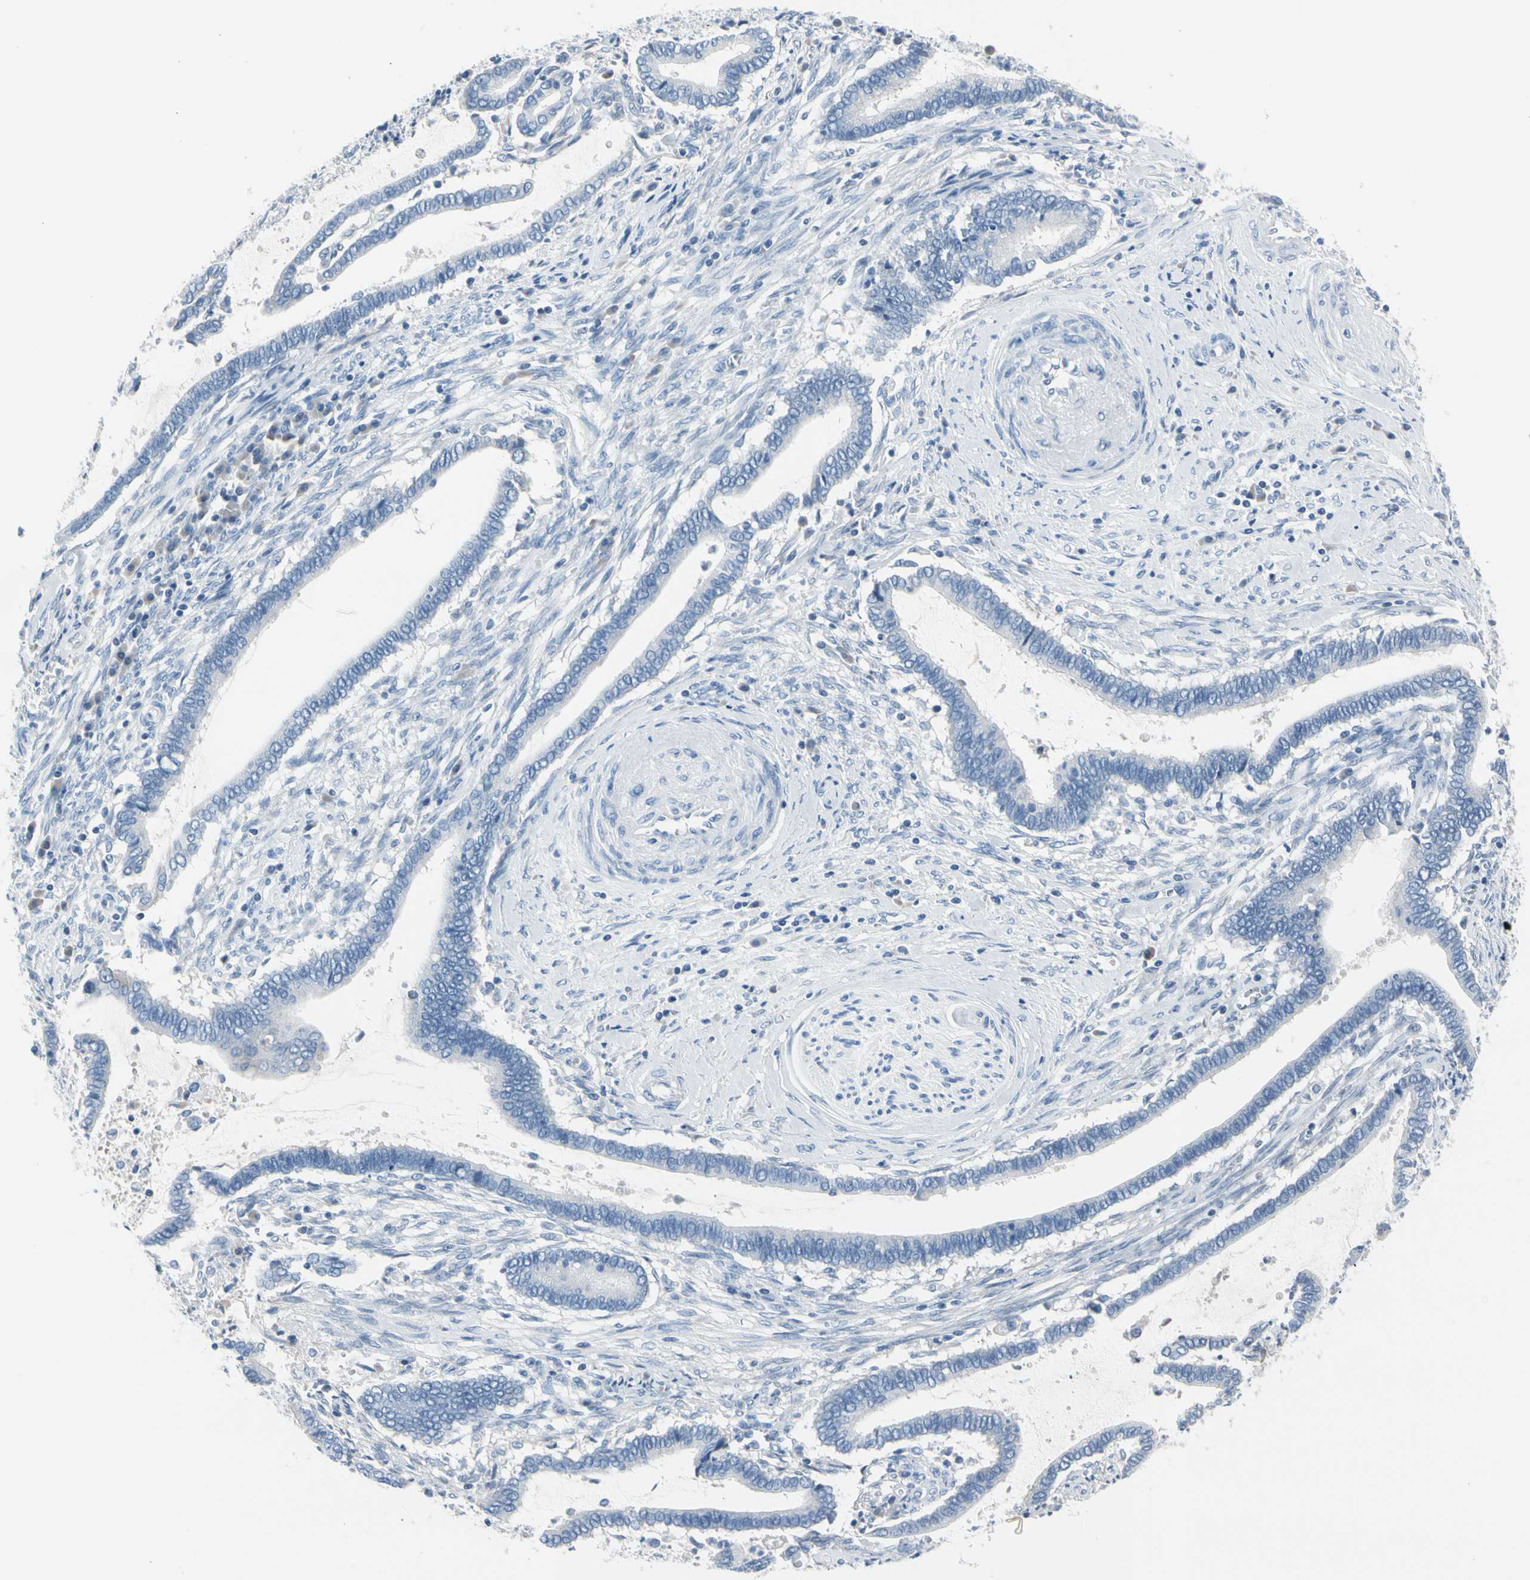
{"staining": {"intensity": "negative", "quantity": "none", "location": "none"}, "tissue": "cervical cancer", "cell_type": "Tumor cells", "image_type": "cancer", "snomed": [{"axis": "morphology", "description": "Adenocarcinoma, NOS"}, {"axis": "topography", "description": "Cervix"}], "caption": "Photomicrograph shows no significant protein positivity in tumor cells of adenocarcinoma (cervical). (DAB IHC visualized using brightfield microscopy, high magnification).", "gene": "TPO", "patient": {"sex": "female", "age": 44}}